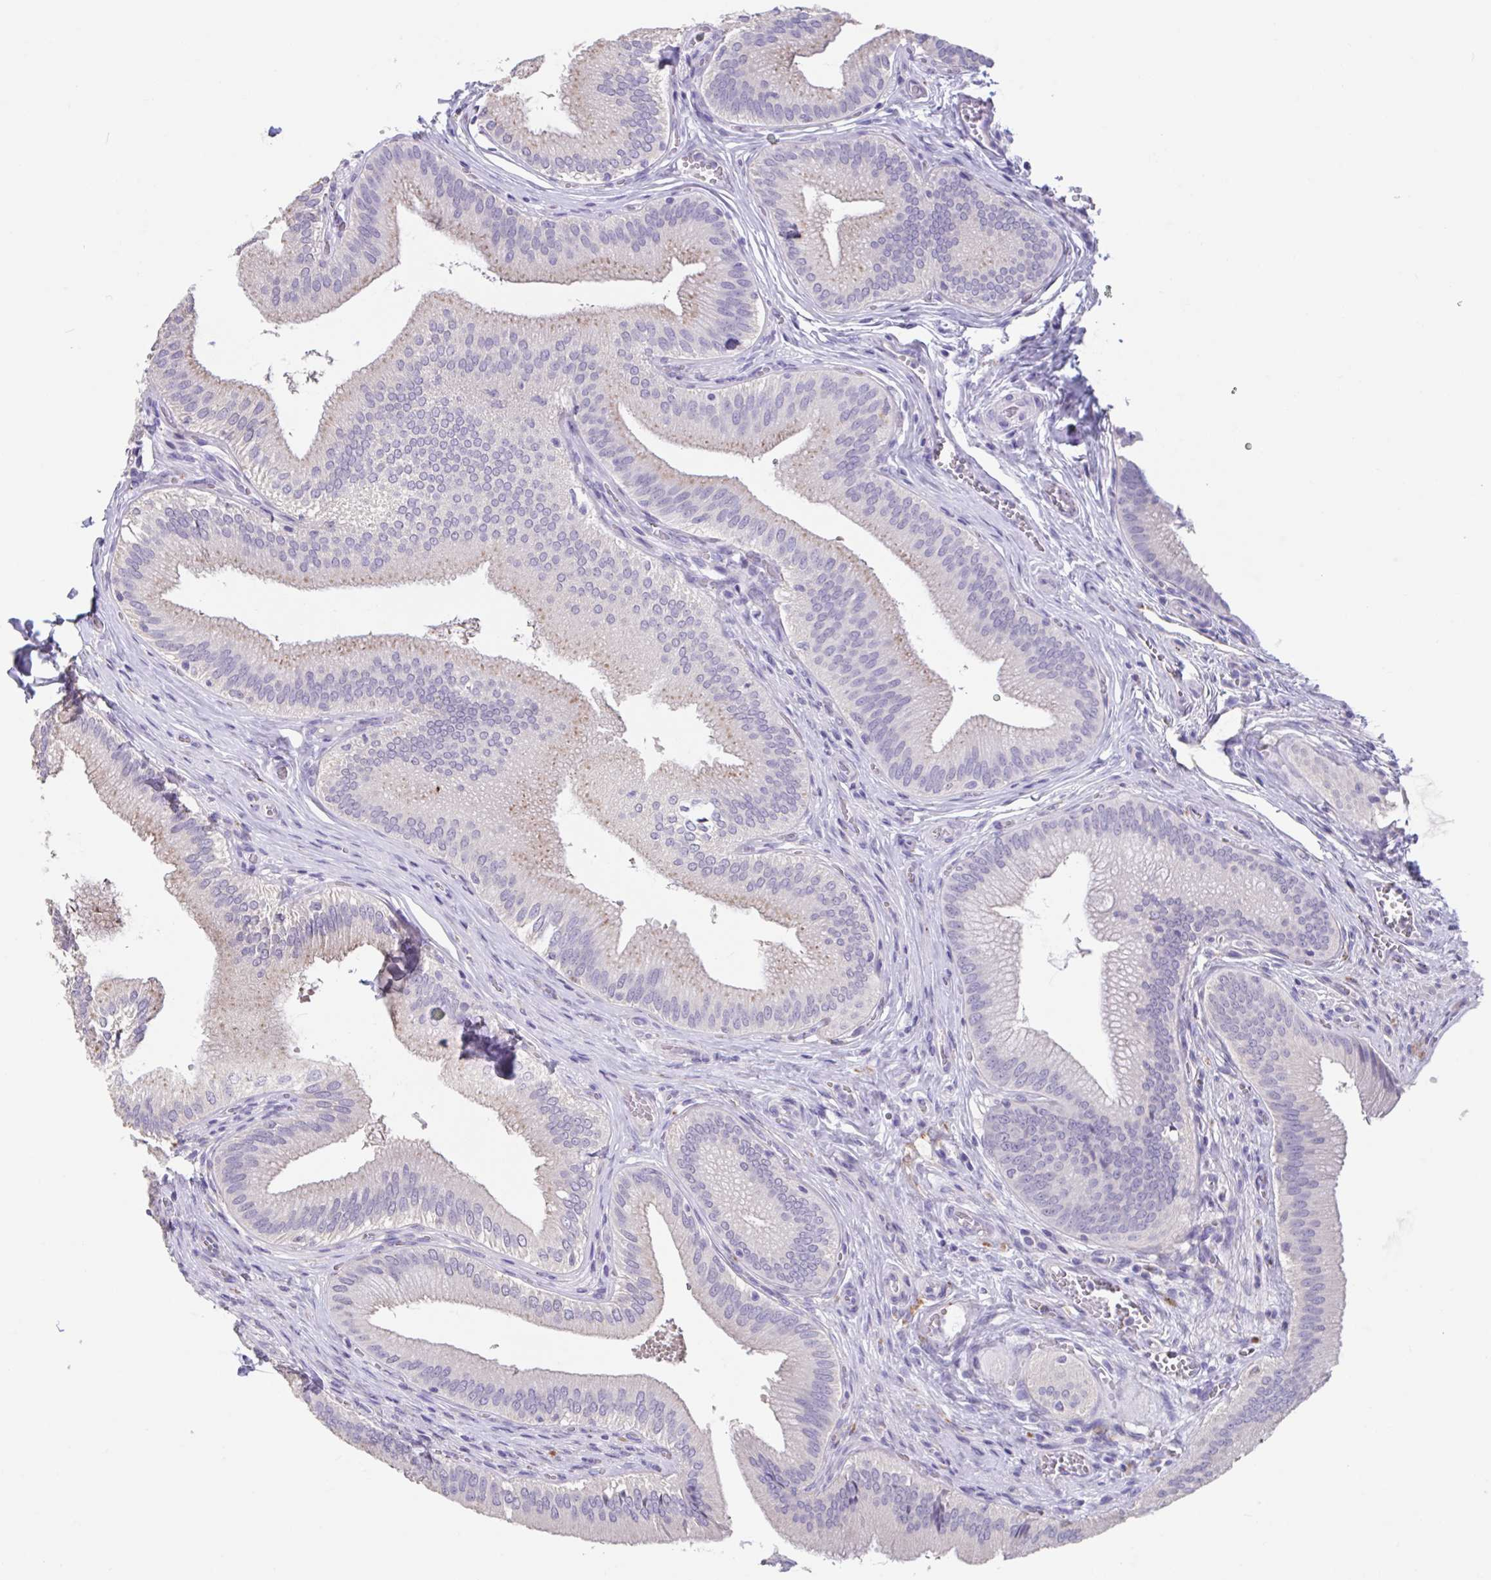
{"staining": {"intensity": "moderate", "quantity": "25%-75%", "location": "cytoplasmic/membranous"}, "tissue": "gallbladder", "cell_type": "Glandular cells", "image_type": "normal", "snomed": [{"axis": "morphology", "description": "Normal tissue, NOS"}, {"axis": "topography", "description": "Gallbladder"}], "caption": "Protein positivity by immunohistochemistry demonstrates moderate cytoplasmic/membranous staining in approximately 25%-75% of glandular cells in unremarkable gallbladder.", "gene": "GPR162", "patient": {"sex": "male", "age": 17}}